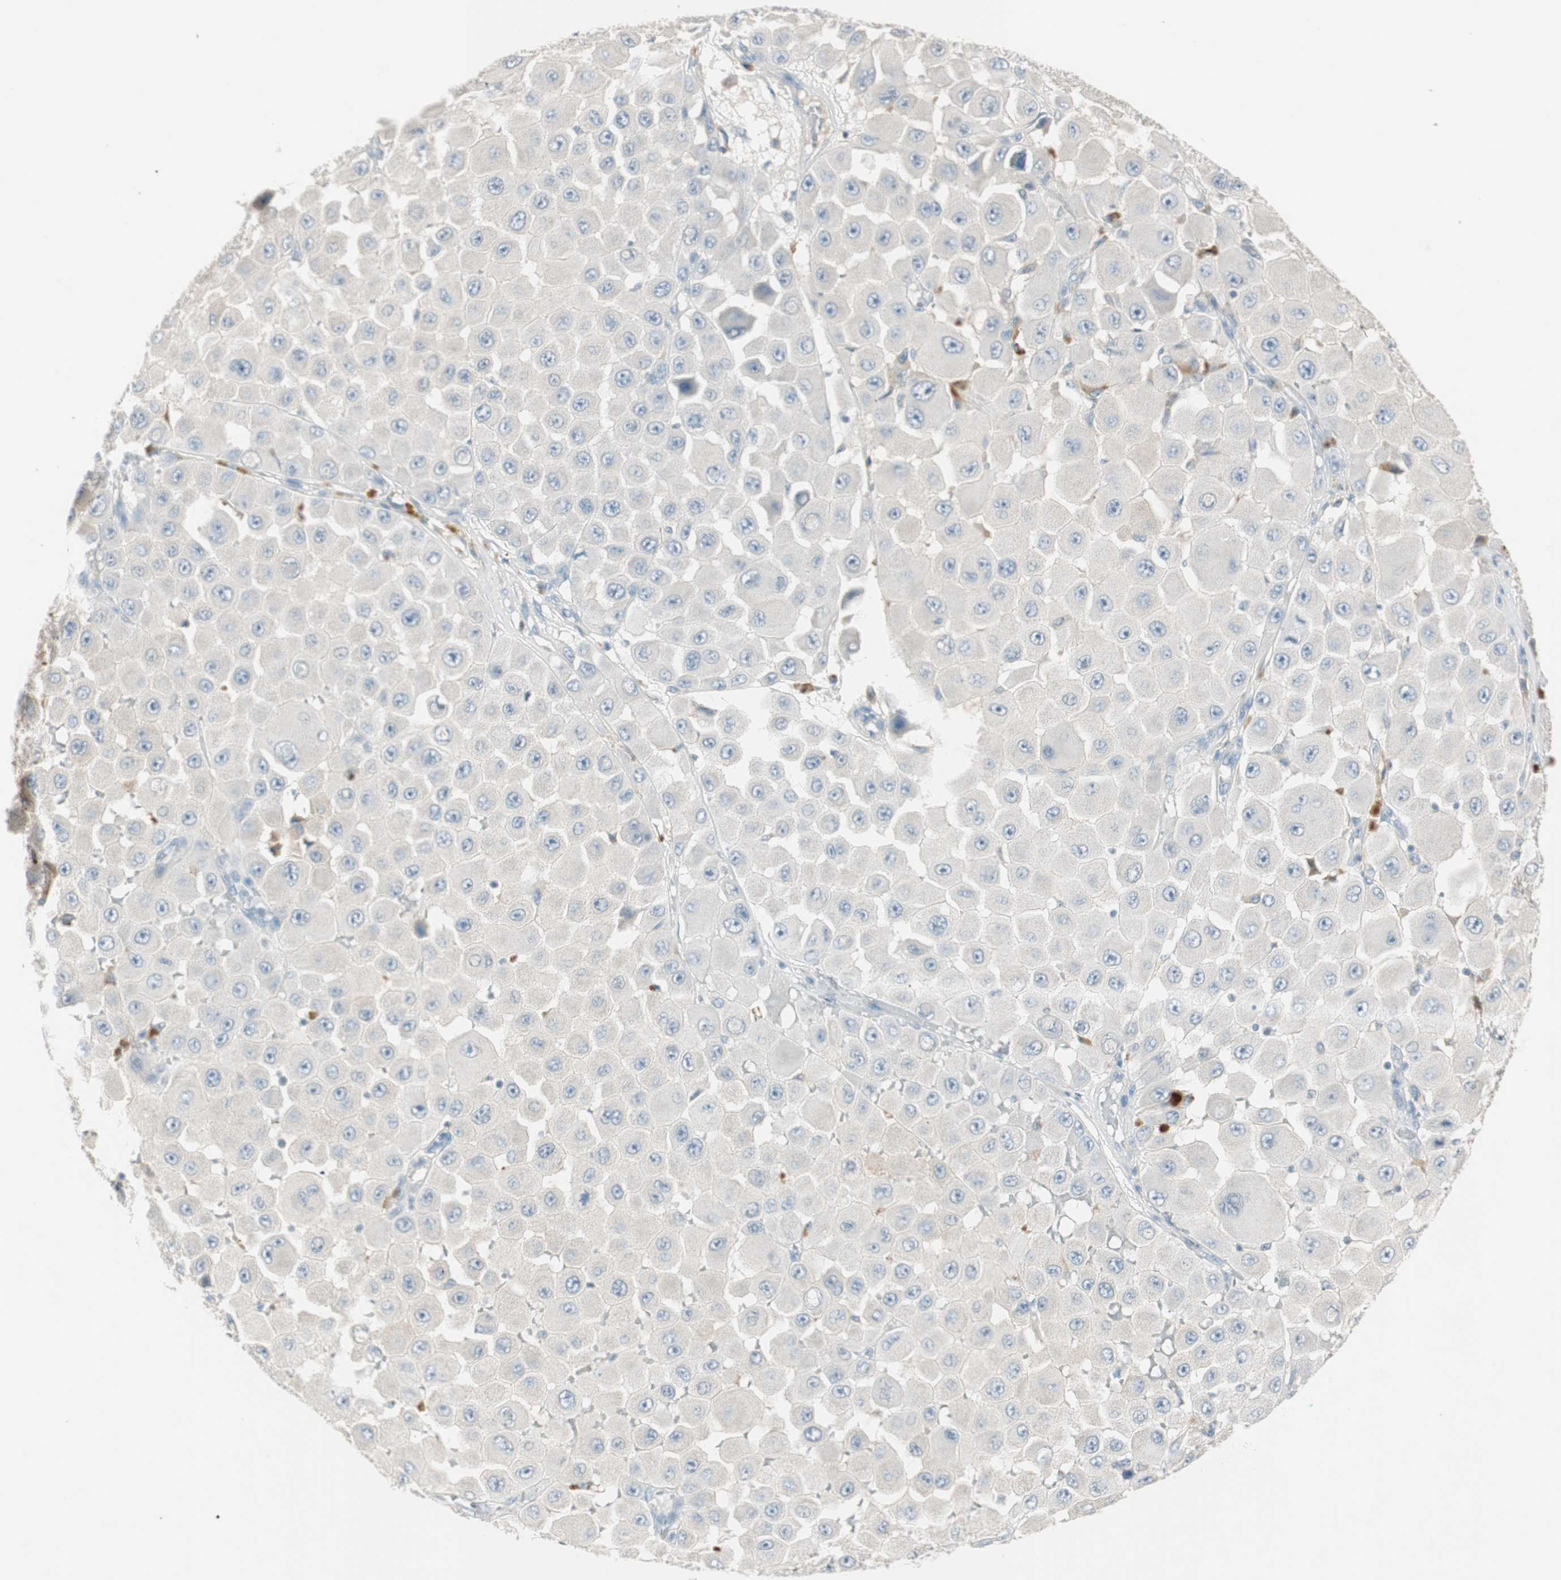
{"staining": {"intensity": "negative", "quantity": "none", "location": "none"}, "tissue": "melanoma", "cell_type": "Tumor cells", "image_type": "cancer", "snomed": [{"axis": "morphology", "description": "Malignant melanoma, NOS"}, {"axis": "topography", "description": "Skin"}], "caption": "Immunohistochemistry image of malignant melanoma stained for a protein (brown), which exhibits no positivity in tumor cells.", "gene": "KHK", "patient": {"sex": "female", "age": 81}}